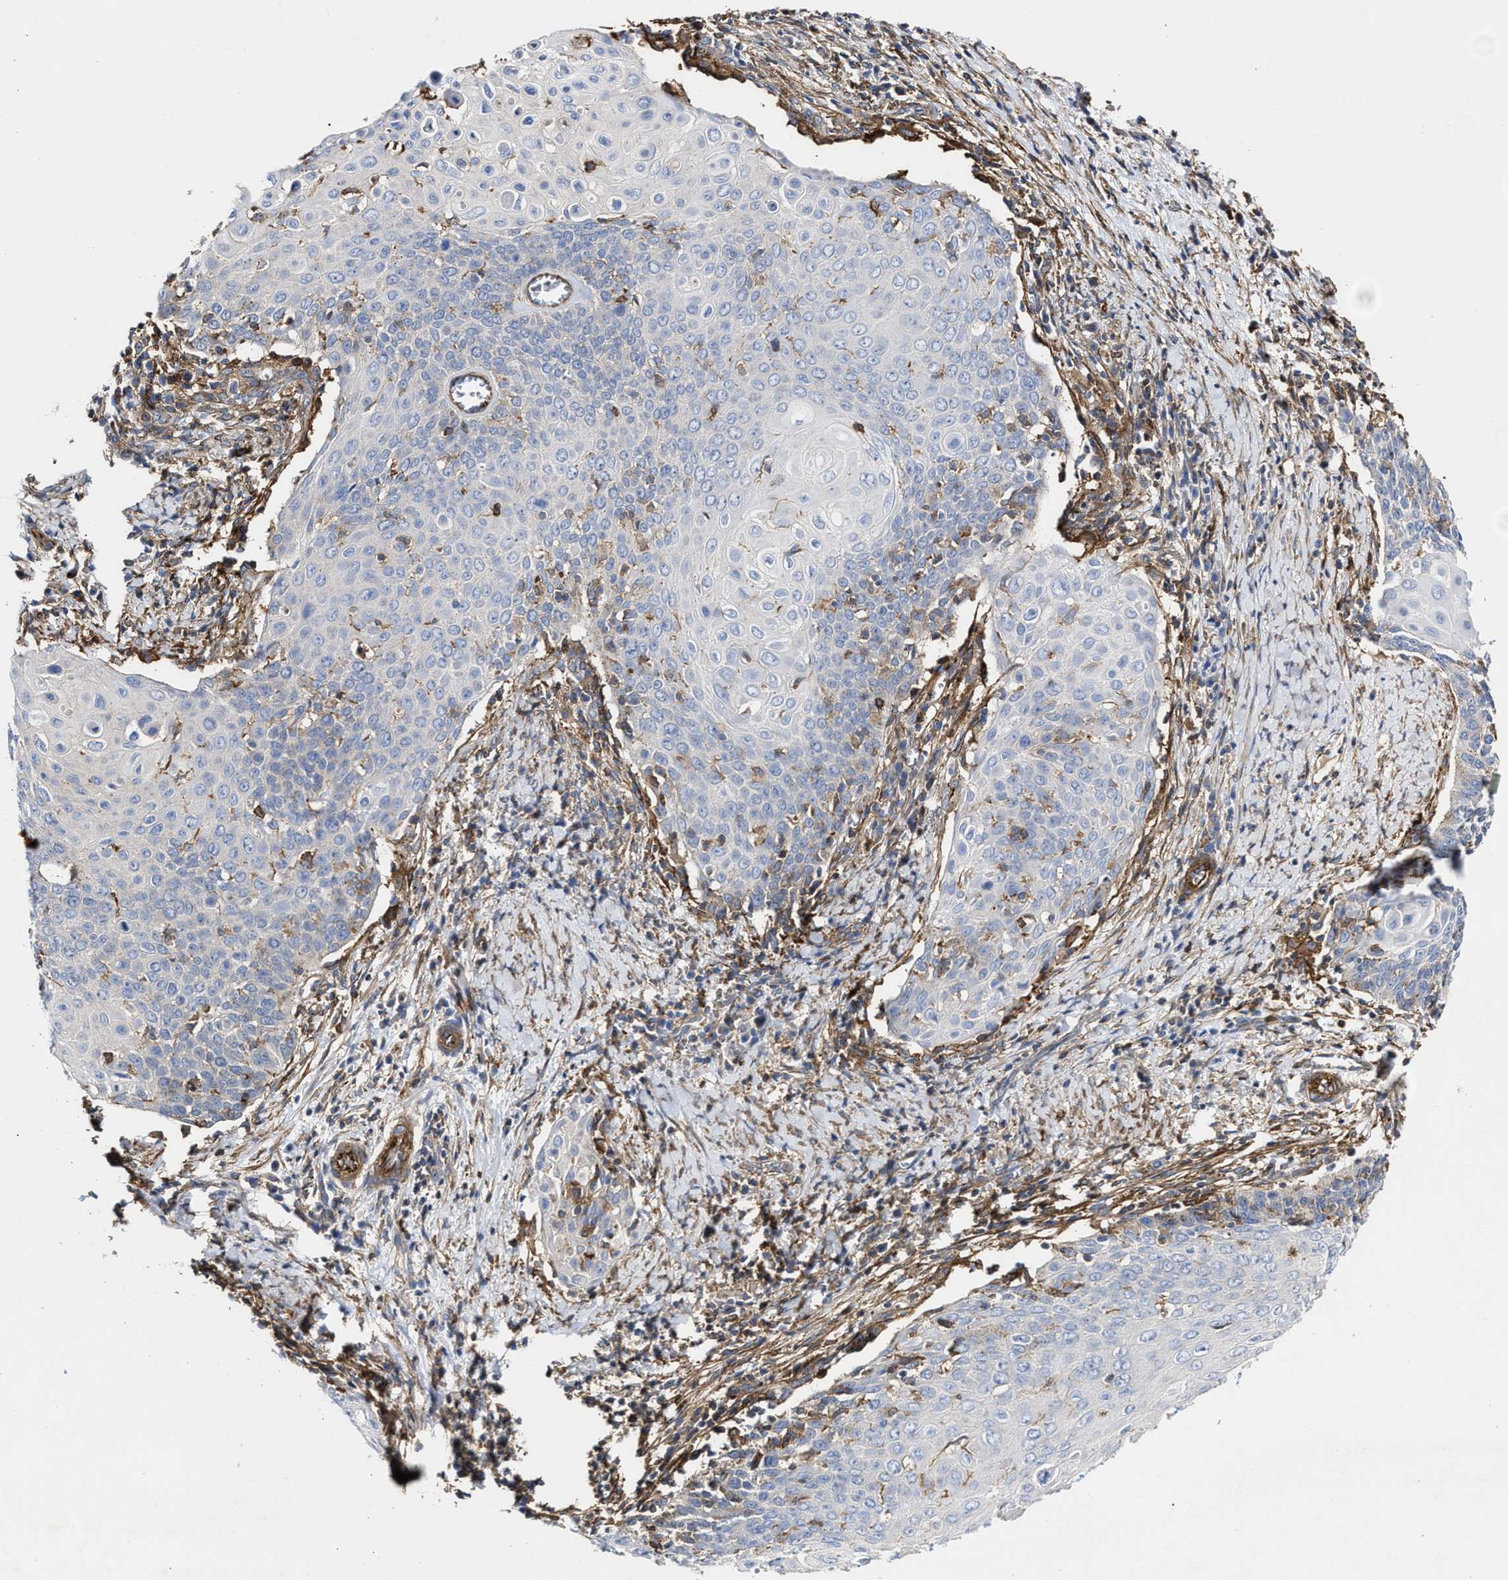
{"staining": {"intensity": "negative", "quantity": "none", "location": "none"}, "tissue": "cervical cancer", "cell_type": "Tumor cells", "image_type": "cancer", "snomed": [{"axis": "morphology", "description": "Squamous cell carcinoma, NOS"}, {"axis": "topography", "description": "Cervix"}], "caption": "A photomicrograph of cervical cancer (squamous cell carcinoma) stained for a protein demonstrates no brown staining in tumor cells. Nuclei are stained in blue.", "gene": "HS3ST5", "patient": {"sex": "female", "age": 39}}